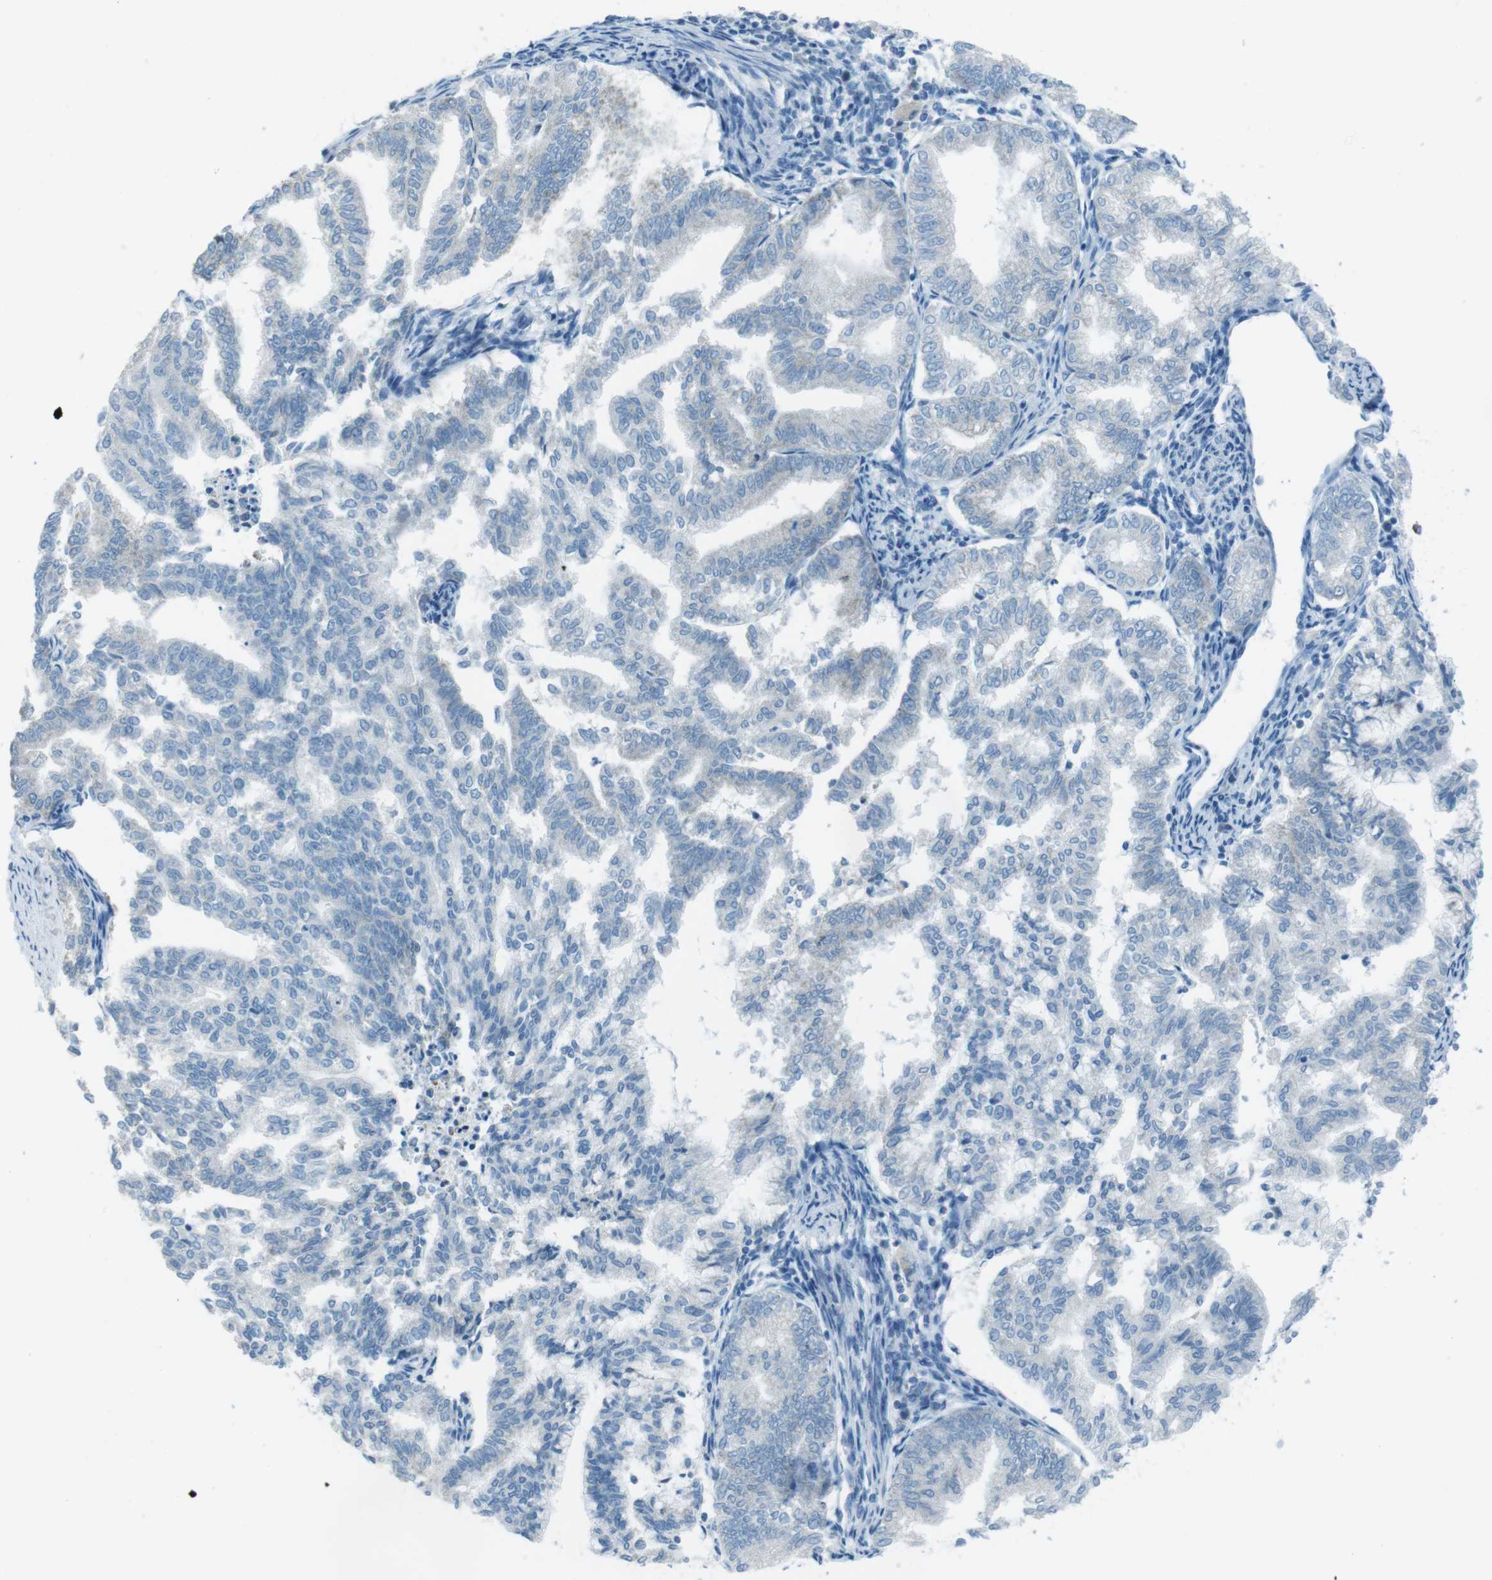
{"staining": {"intensity": "negative", "quantity": "none", "location": "none"}, "tissue": "endometrial cancer", "cell_type": "Tumor cells", "image_type": "cancer", "snomed": [{"axis": "morphology", "description": "Adenocarcinoma, NOS"}, {"axis": "topography", "description": "Endometrium"}], "caption": "Immunohistochemistry (IHC) of human adenocarcinoma (endometrial) reveals no staining in tumor cells.", "gene": "DNAJA3", "patient": {"sex": "female", "age": 79}}